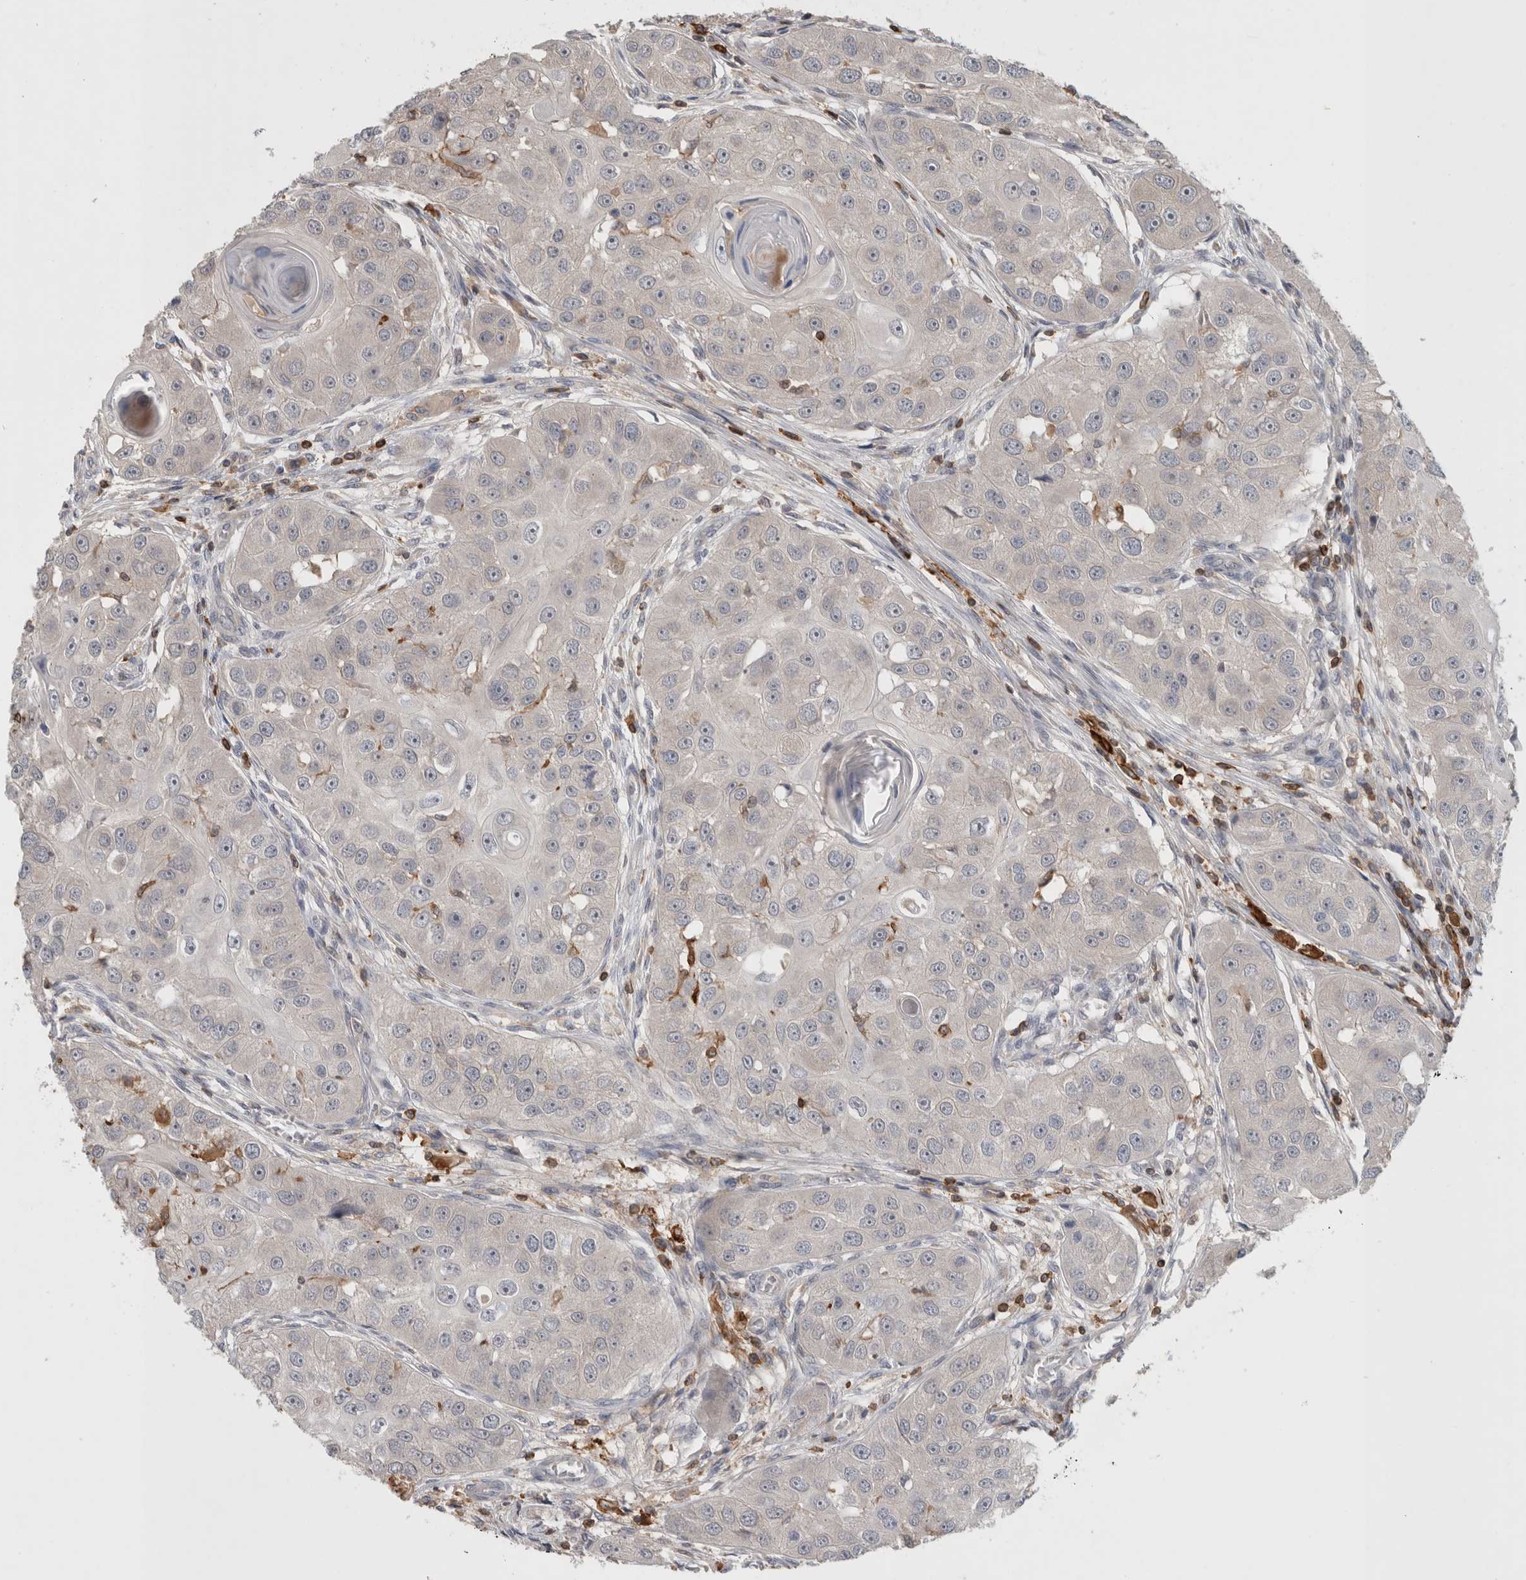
{"staining": {"intensity": "negative", "quantity": "none", "location": "none"}, "tissue": "head and neck cancer", "cell_type": "Tumor cells", "image_type": "cancer", "snomed": [{"axis": "morphology", "description": "Normal tissue, NOS"}, {"axis": "morphology", "description": "Squamous cell carcinoma, NOS"}, {"axis": "topography", "description": "Skeletal muscle"}, {"axis": "topography", "description": "Head-Neck"}], "caption": "The immunohistochemistry (IHC) micrograph has no significant expression in tumor cells of squamous cell carcinoma (head and neck) tissue. (DAB immunohistochemistry (IHC), high magnification).", "gene": "GFRA2", "patient": {"sex": "male", "age": 51}}